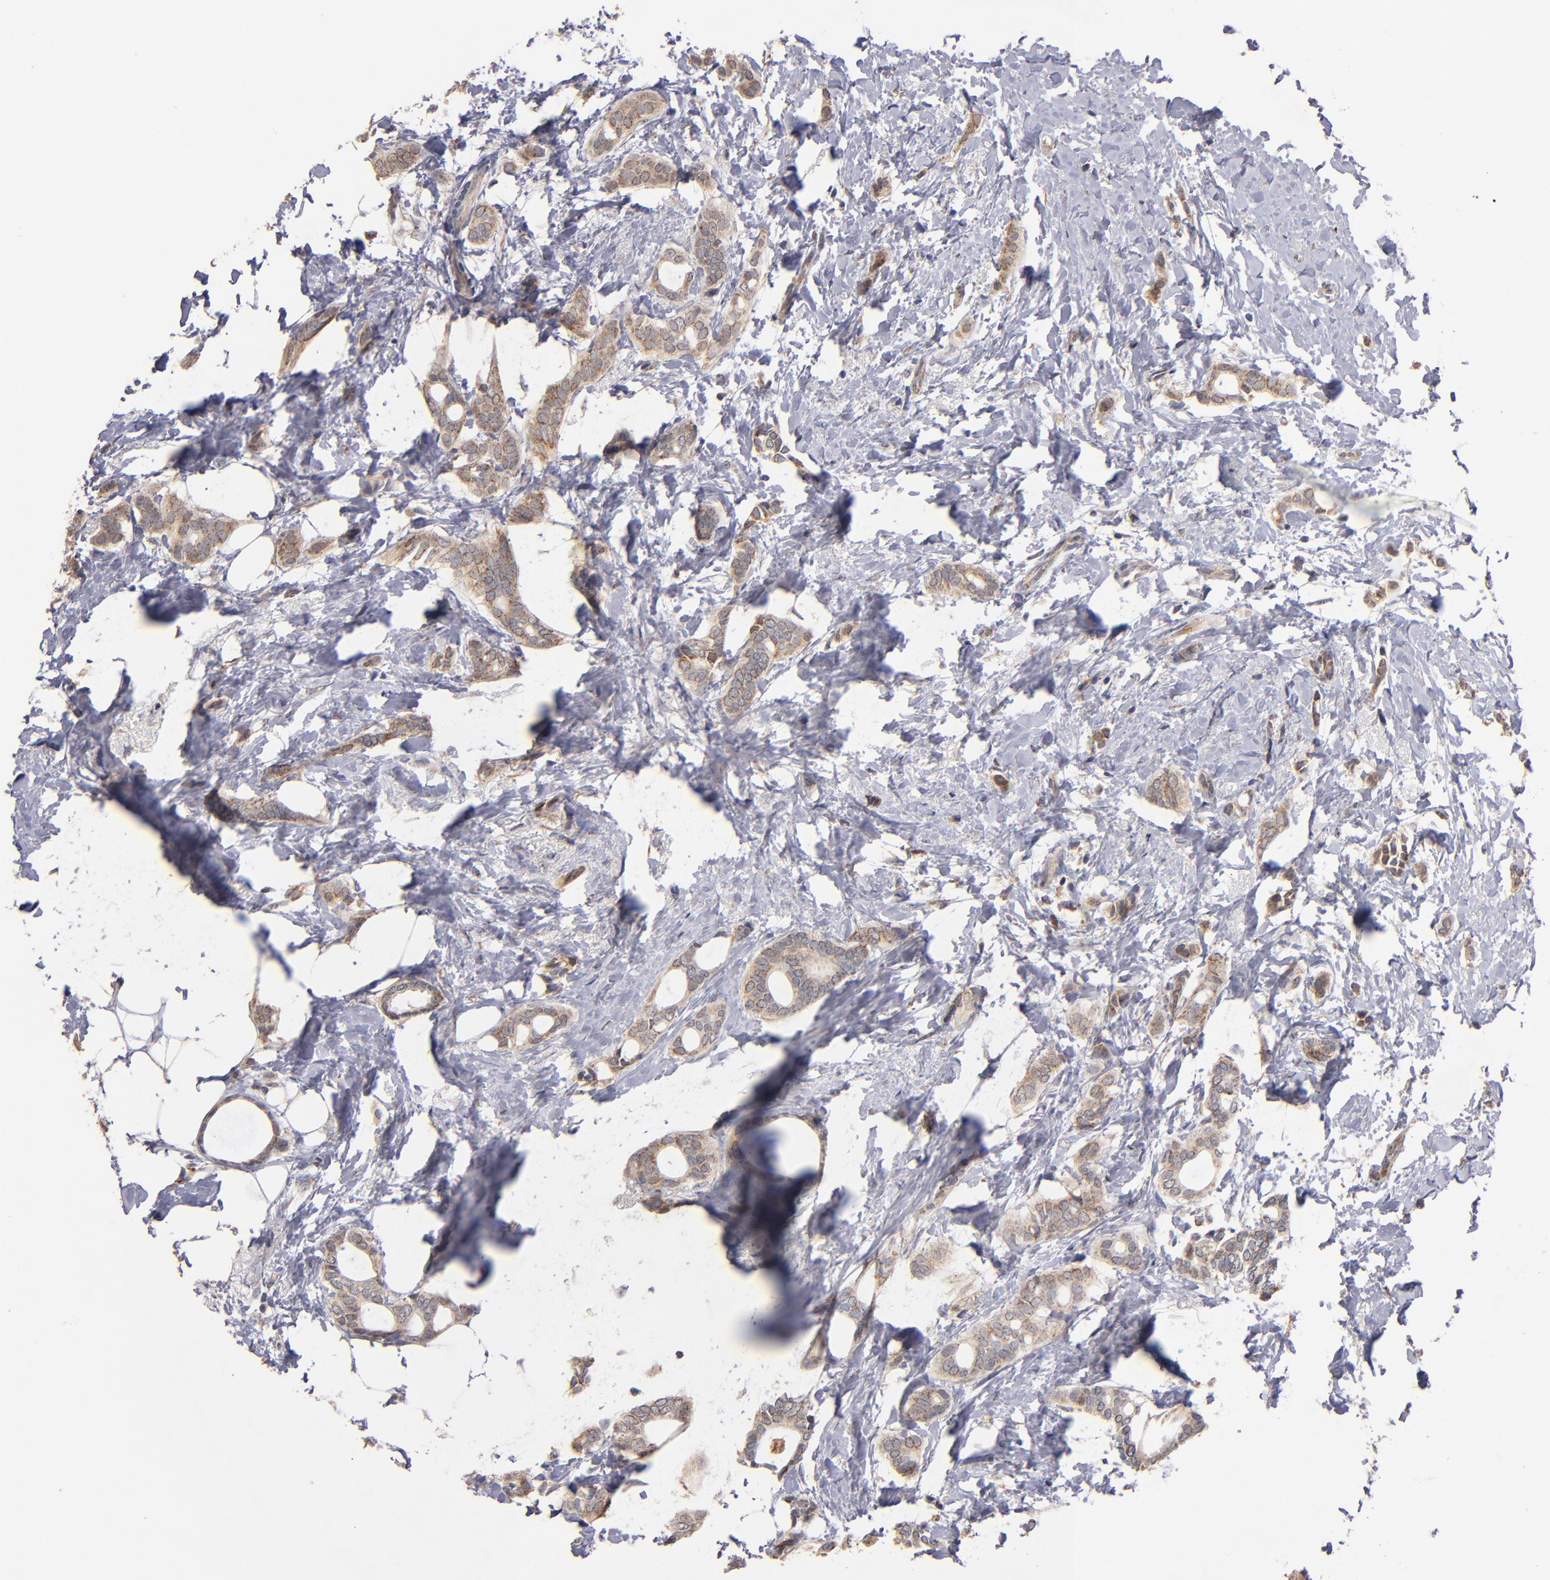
{"staining": {"intensity": "weak", "quantity": ">75%", "location": "cytoplasmic/membranous"}, "tissue": "breast cancer", "cell_type": "Tumor cells", "image_type": "cancer", "snomed": [{"axis": "morphology", "description": "Duct carcinoma"}, {"axis": "topography", "description": "Breast"}], "caption": "A micrograph of breast intraductal carcinoma stained for a protein reveals weak cytoplasmic/membranous brown staining in tumor cells.", "gene": "DIABLO", "patient": {"sex": "female", "age": 54}}